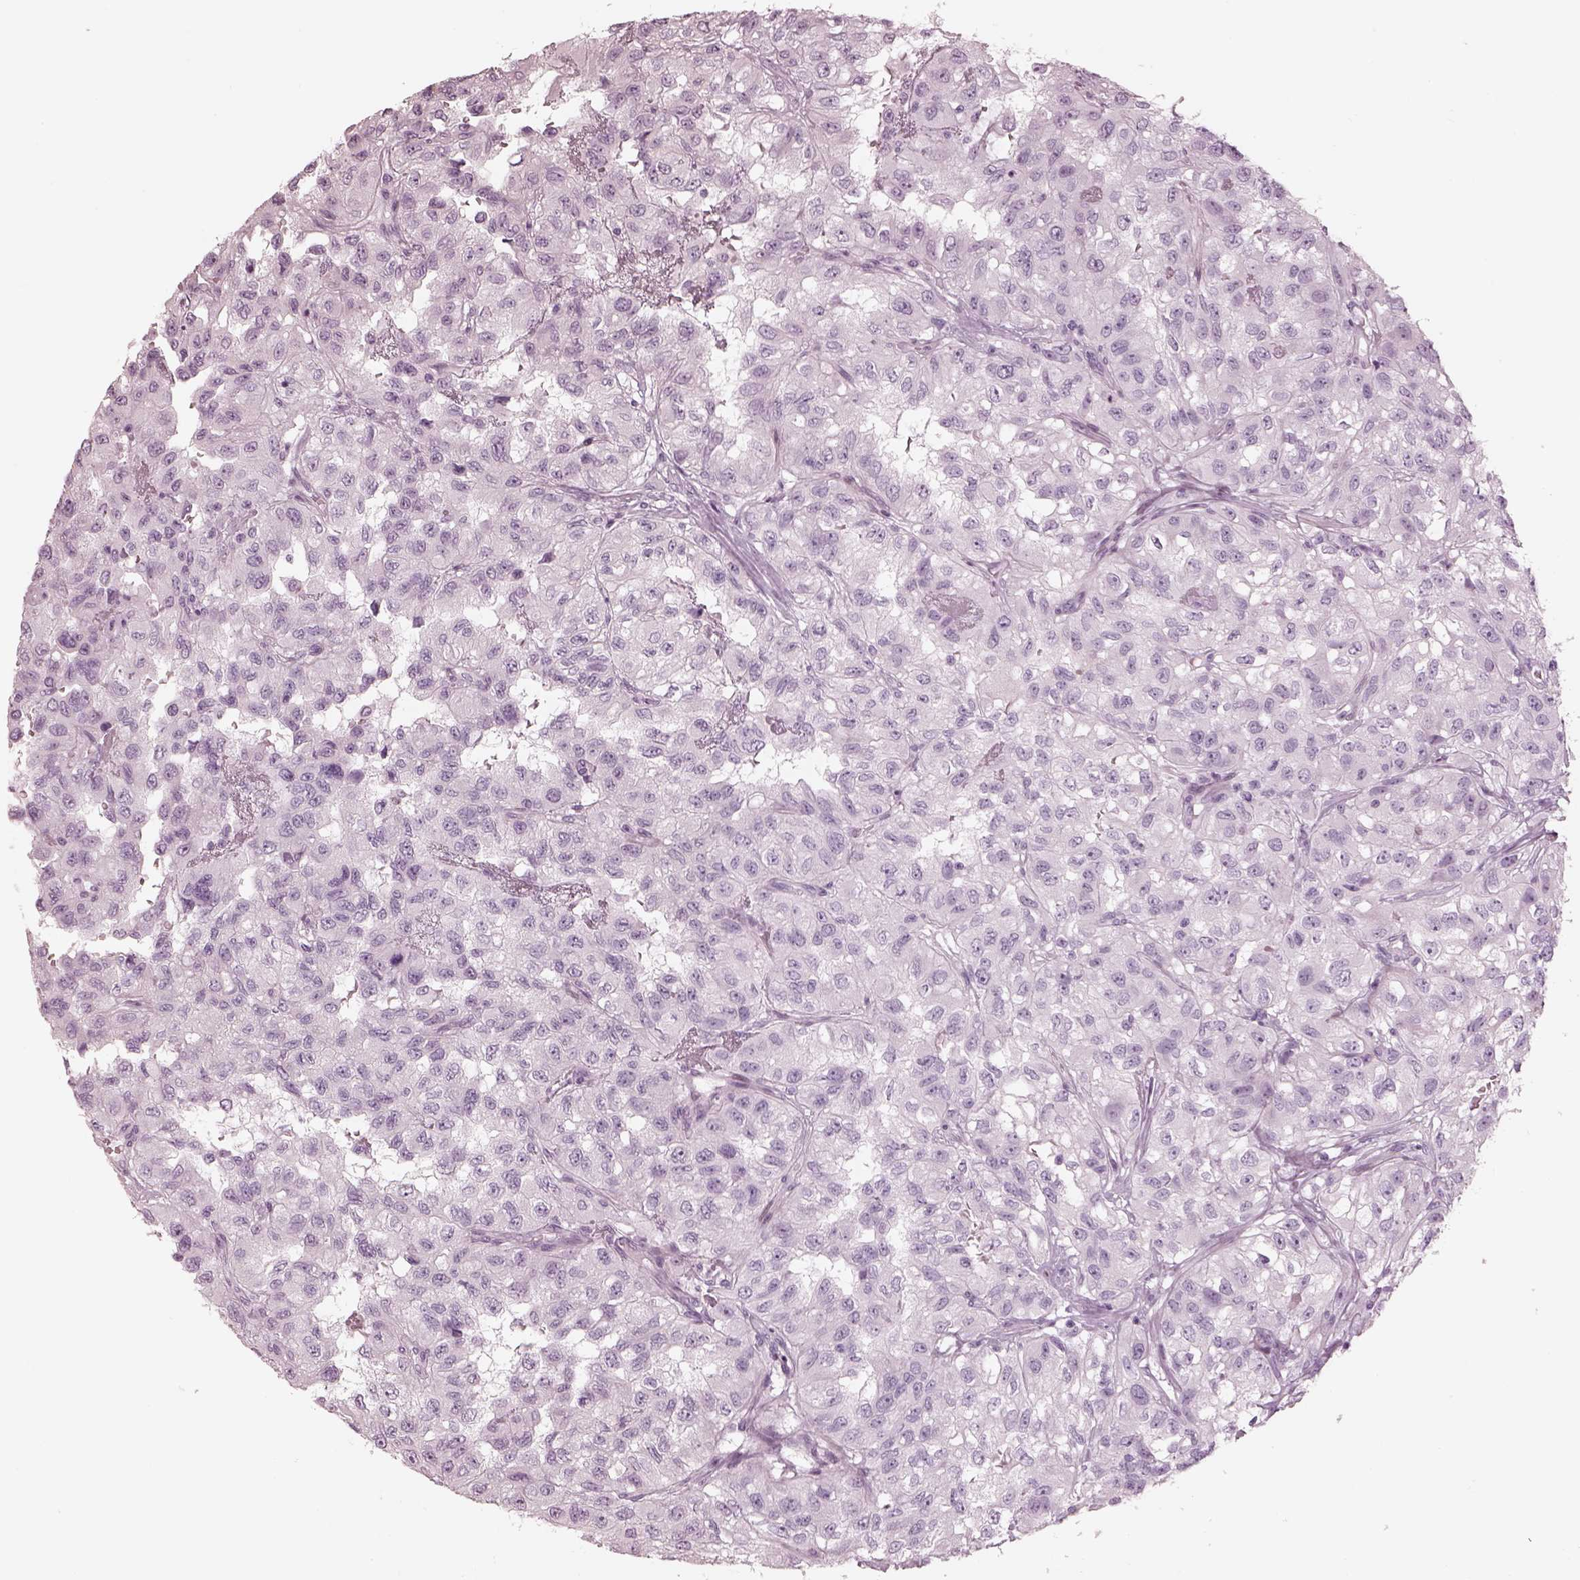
{"staining": {"intensity": "negative", "quantity": "none", "location": "none"}, "tissue": "renal cancer", "cell_type": "Tumor cells", "image_type": "cancer", "snomed": [{"axis": "morphology", "description": "Adenocarcinoma, NOS"}, {"axis": "topography", "description": "Kidney"}], "caption": "Micrograph shows no protein expression in tumor cells of adenocarcinoma (renal) tissue.", "gene": "OPN4", "patient": {"sex": "male", "age": 64}}